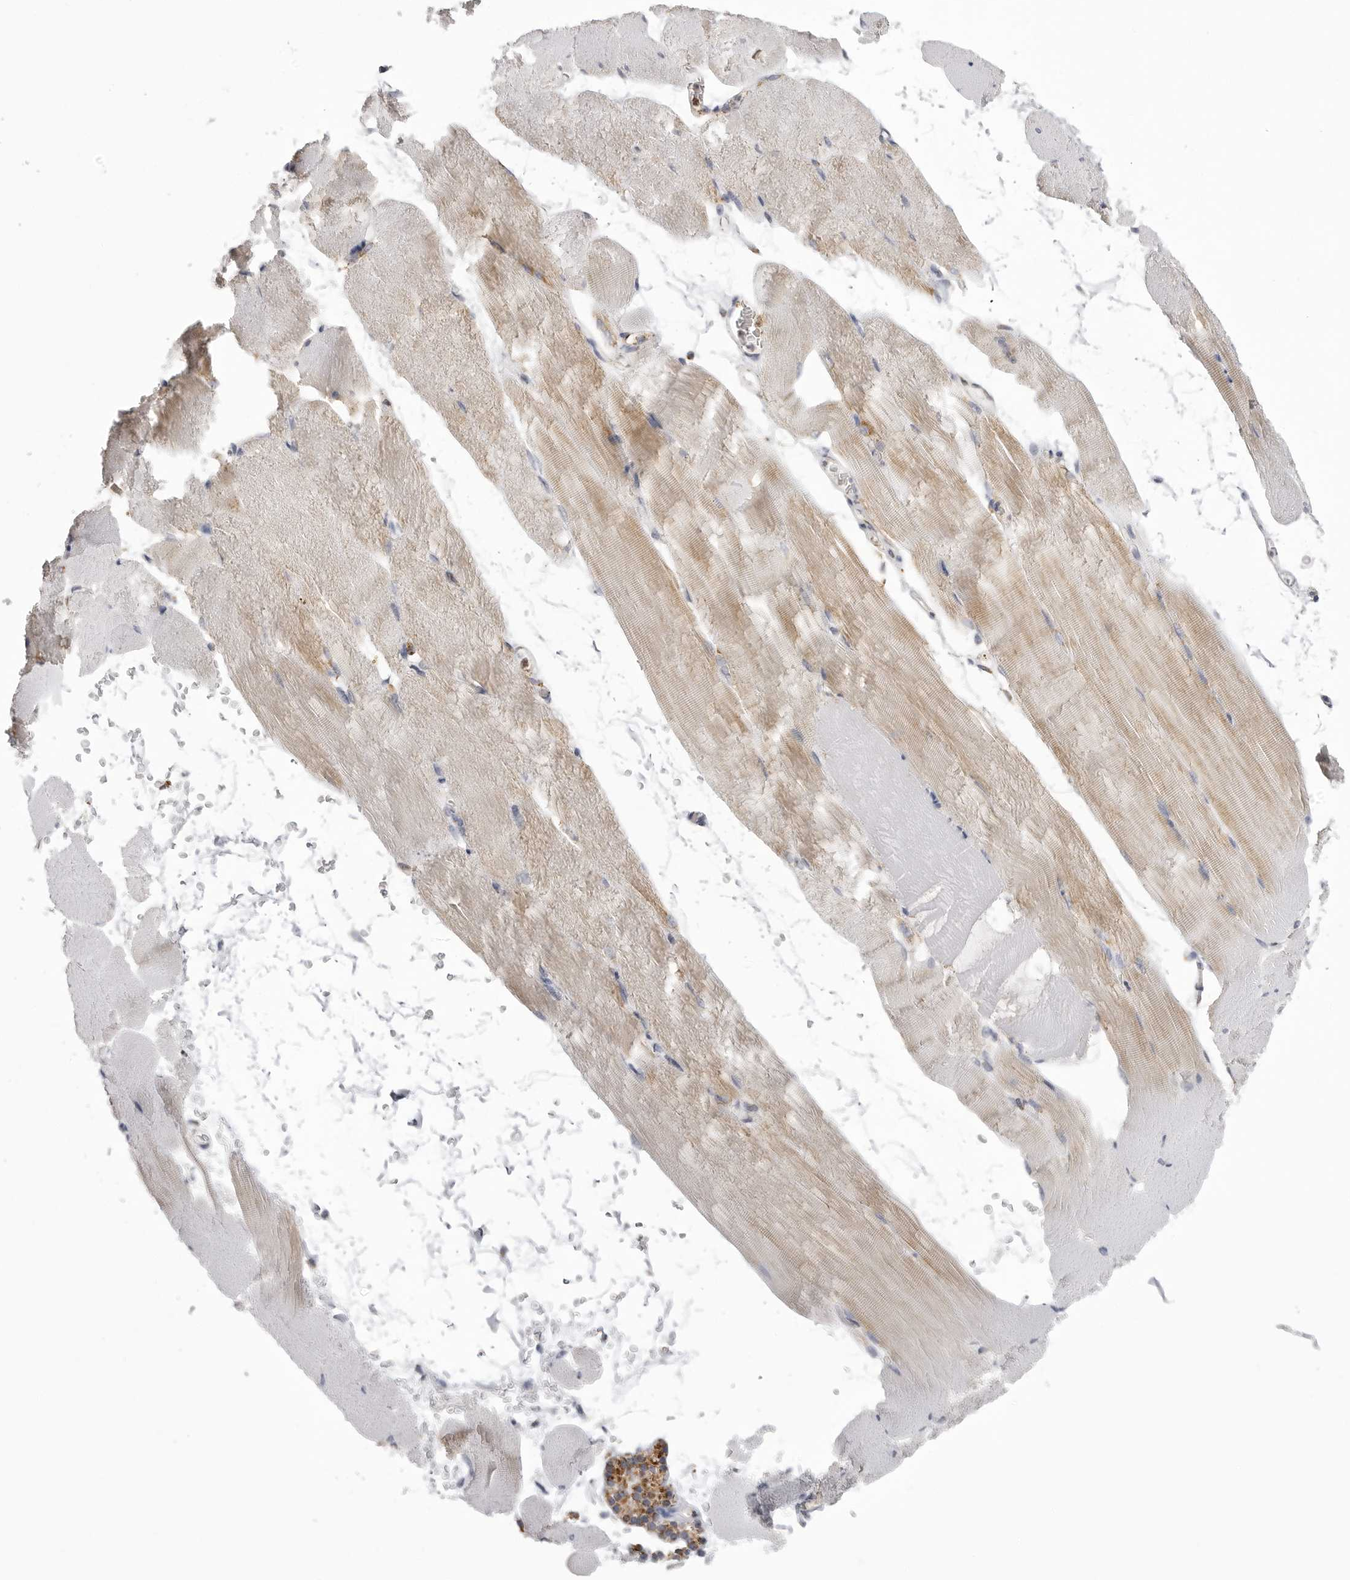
{"staining": {"intensity": "weak", "quantity": "<25%", "location": "cytoplasmic/membranous"}, "tissue": "skeletal muscle", "cell_type": "Myocytes", "image_type": "normal", "snomed": [{"axis": "morphology", "description": "Normal tissue, NOS"}, {"axis": "topography", "description": "Skeletal muscle"}, {"axis": "topography", "description": "Parathyroid gland"}], "caption": "IHC micrograph of benign human skeletal muscle stained for a protein (brown), which demonstrates no staining in myocytes.", "gene": "TUFM", "patient": {"sex": "female", "age": 37}}